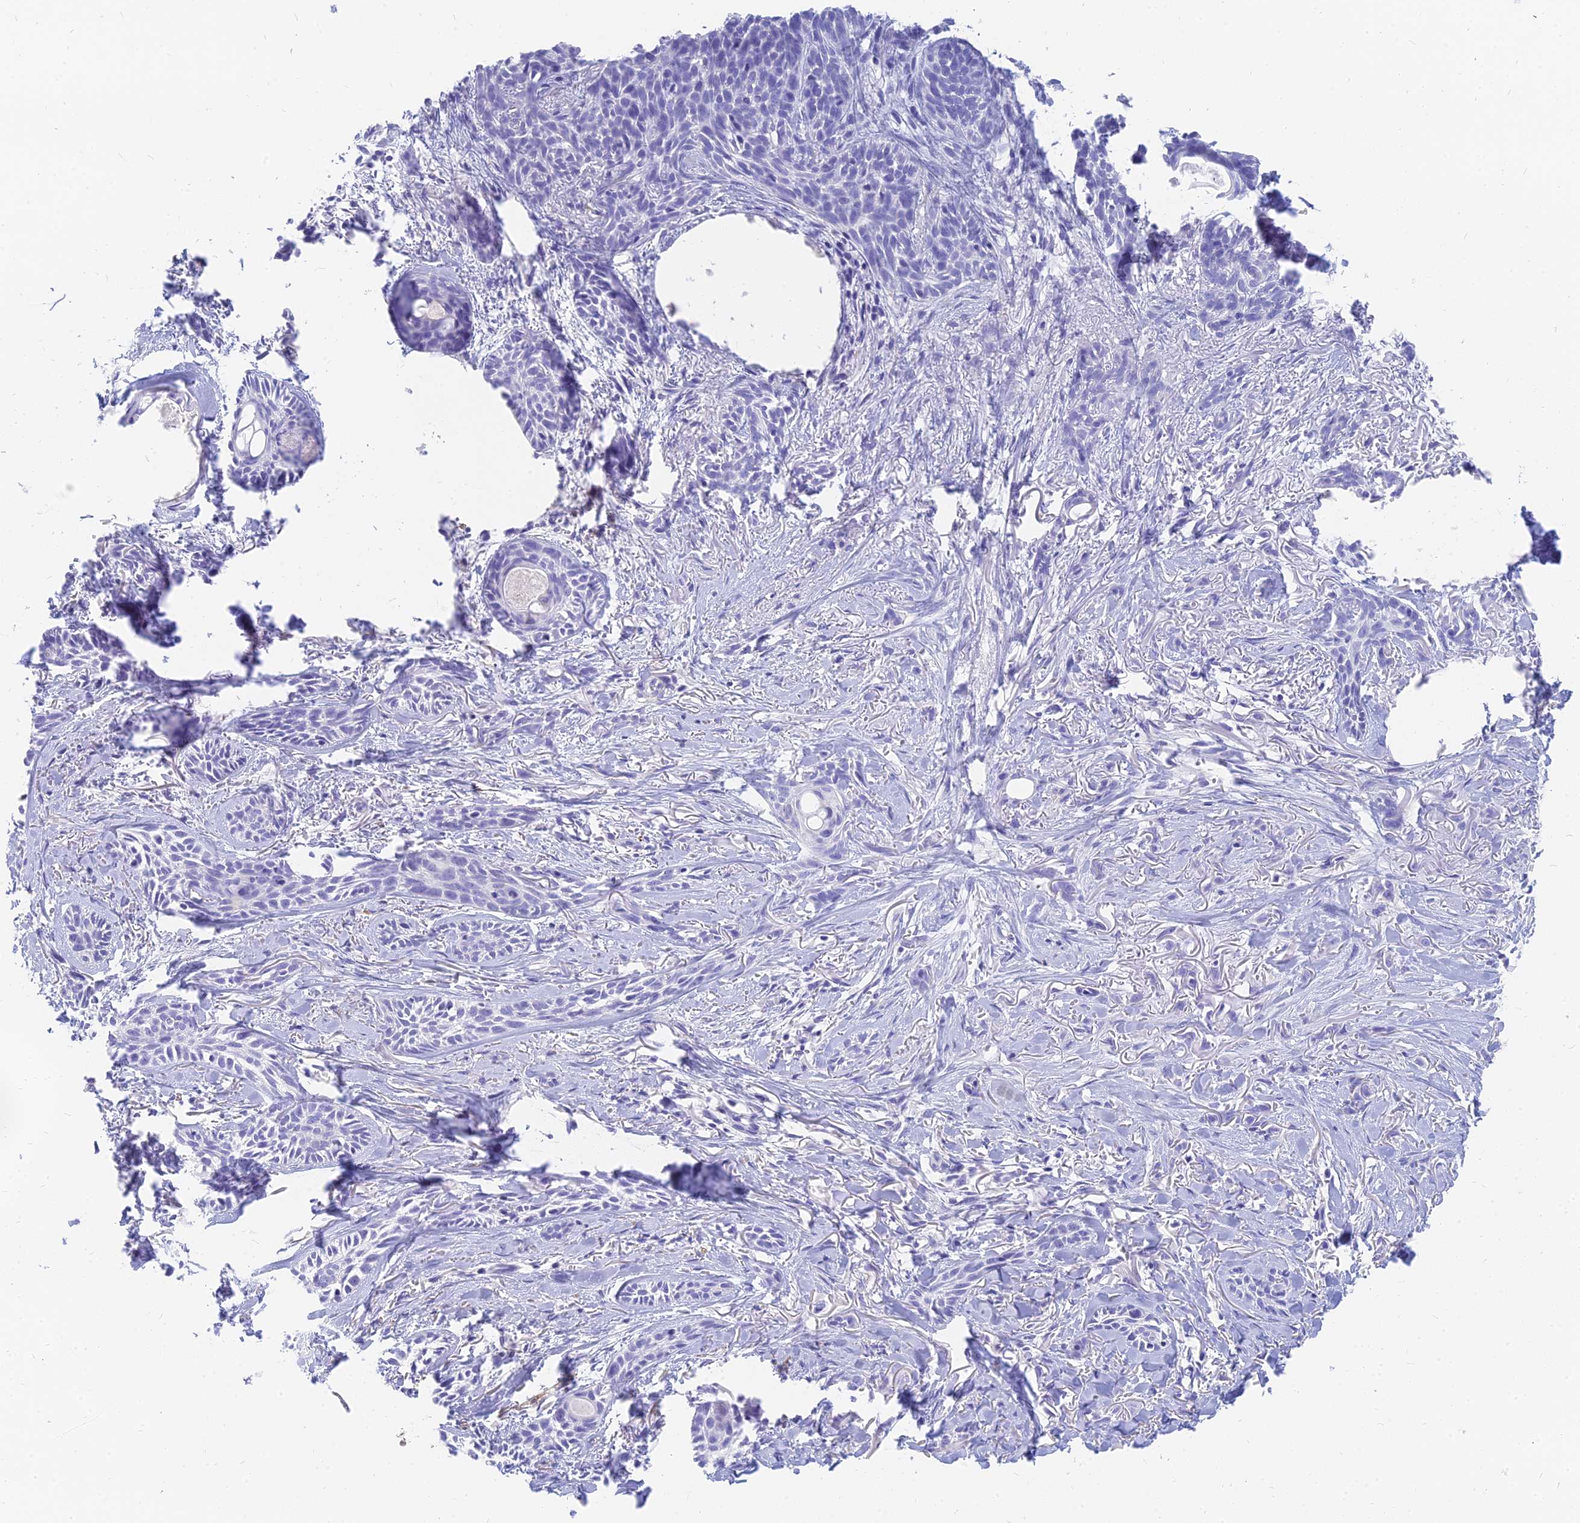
{"staining": {"intensity": "negative", "quantity": "none", "location": "none"}, "tissue": "skin cancer", "cell_type": "Tumor cells", "image_type": "cancer", "snomed": [{"axis": "morphology", "description": "Basal cell carcinoma"}, {"axis": "topography", "description": "Skin"}], "caption": "The micrograph displays no significant staining in tumor cells of skin basal cell carcinoma. (DAB immunohistochemistry (IHC) visualized using brightfield microscopy, high magnification).", "gene": "SLC36A2", "patient": {"sex": "female", "age": 59}}